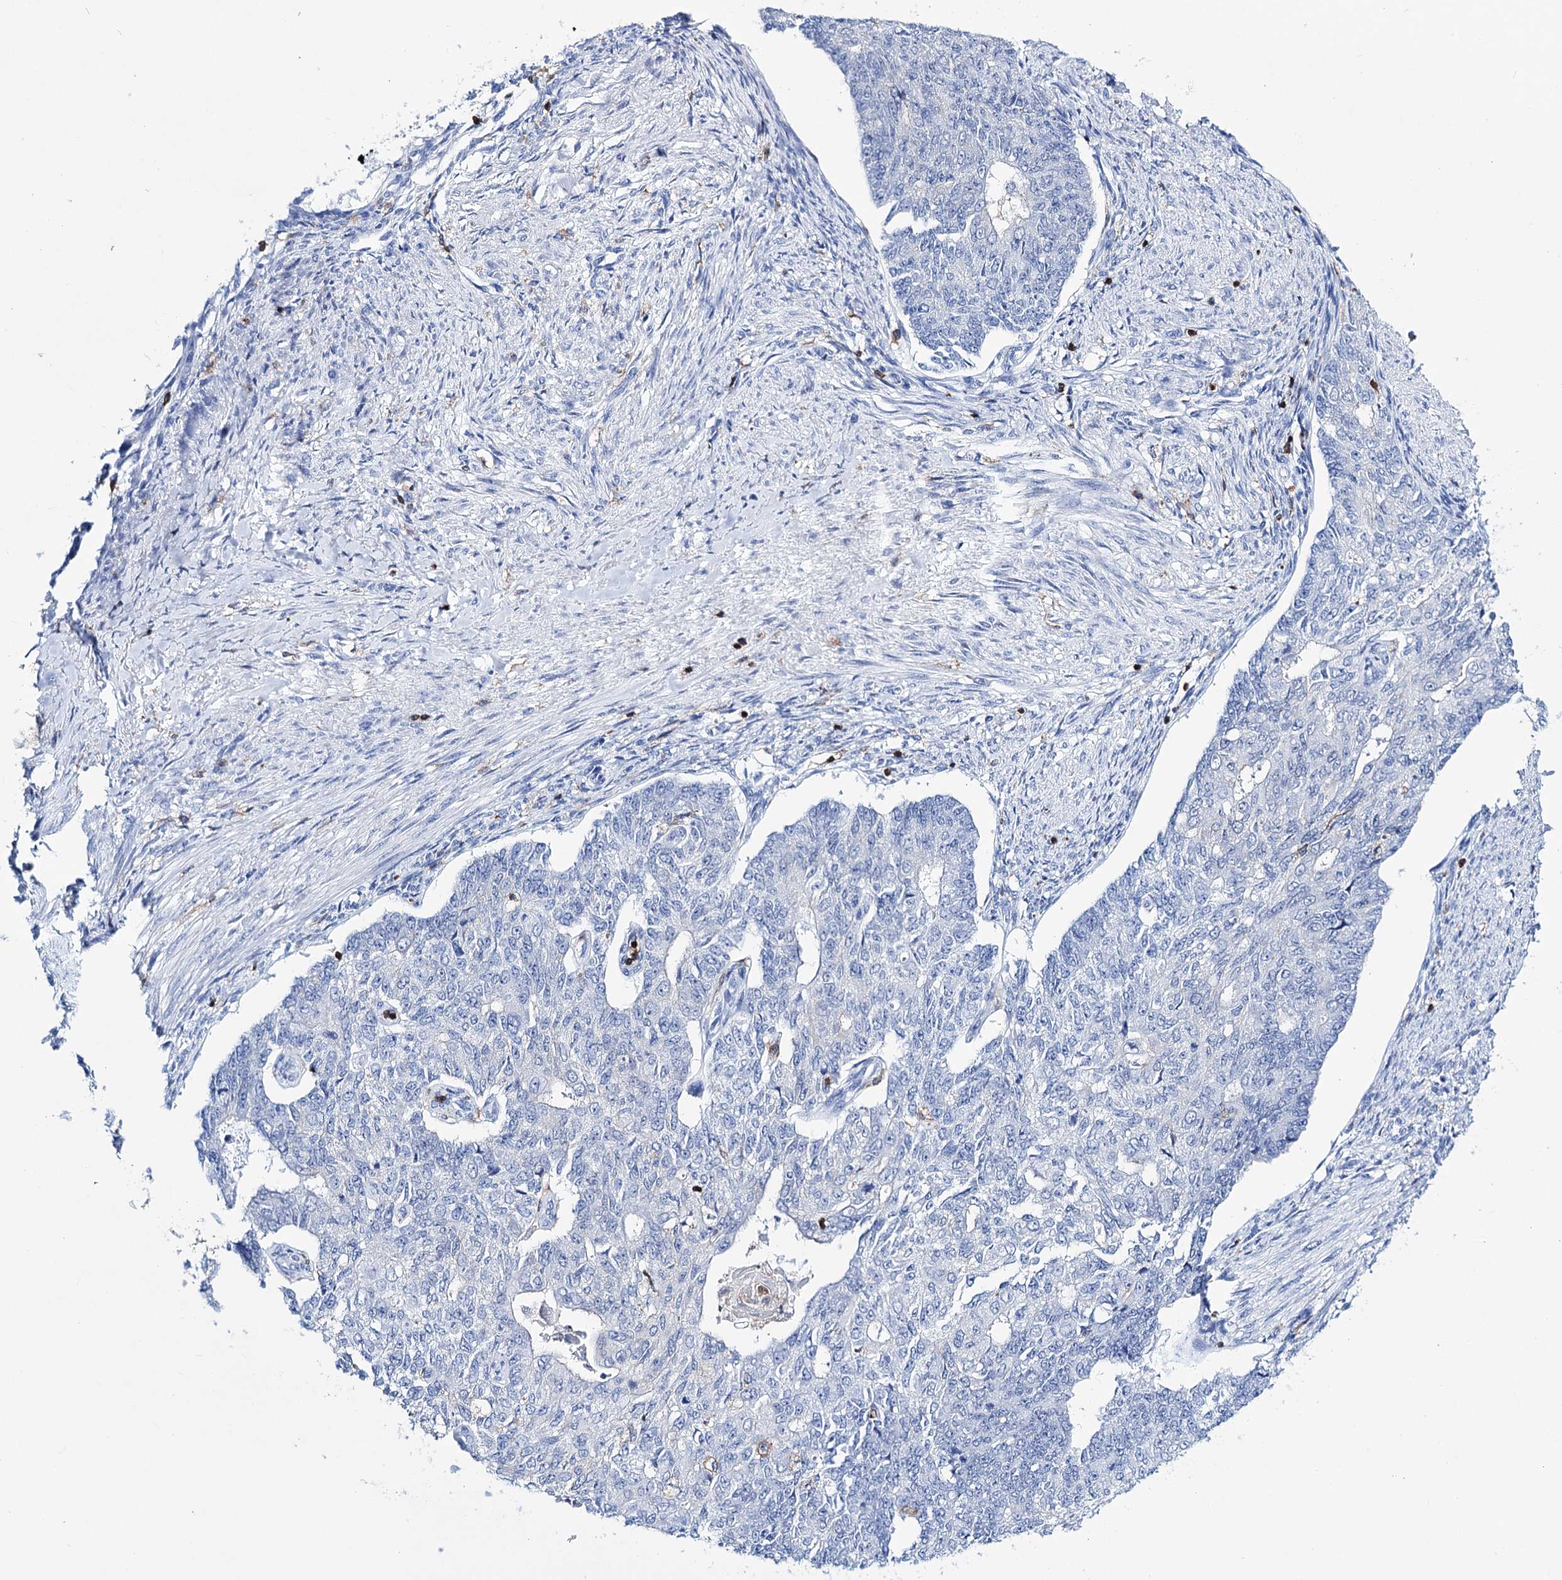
{"staining": {"intensity": "negative", "quantity": "none", "location": "none"}, "tissue": "endometrial cancer", "cell_type": "Tumor cells", "image_type": "cancer", "snomed": [{"axis": "morphology", "description": "Adenocarcinoma, NOS"}, {"axis": "topography", "description": "Endometrium"}], "caption": "There is no significant staining in tumor cells of endometrial cancer. (DAB immunohistochemistry with hematoxylin counter stain).", "gene": "DEF6", "patient": {"sex": "female", "age": 32}}